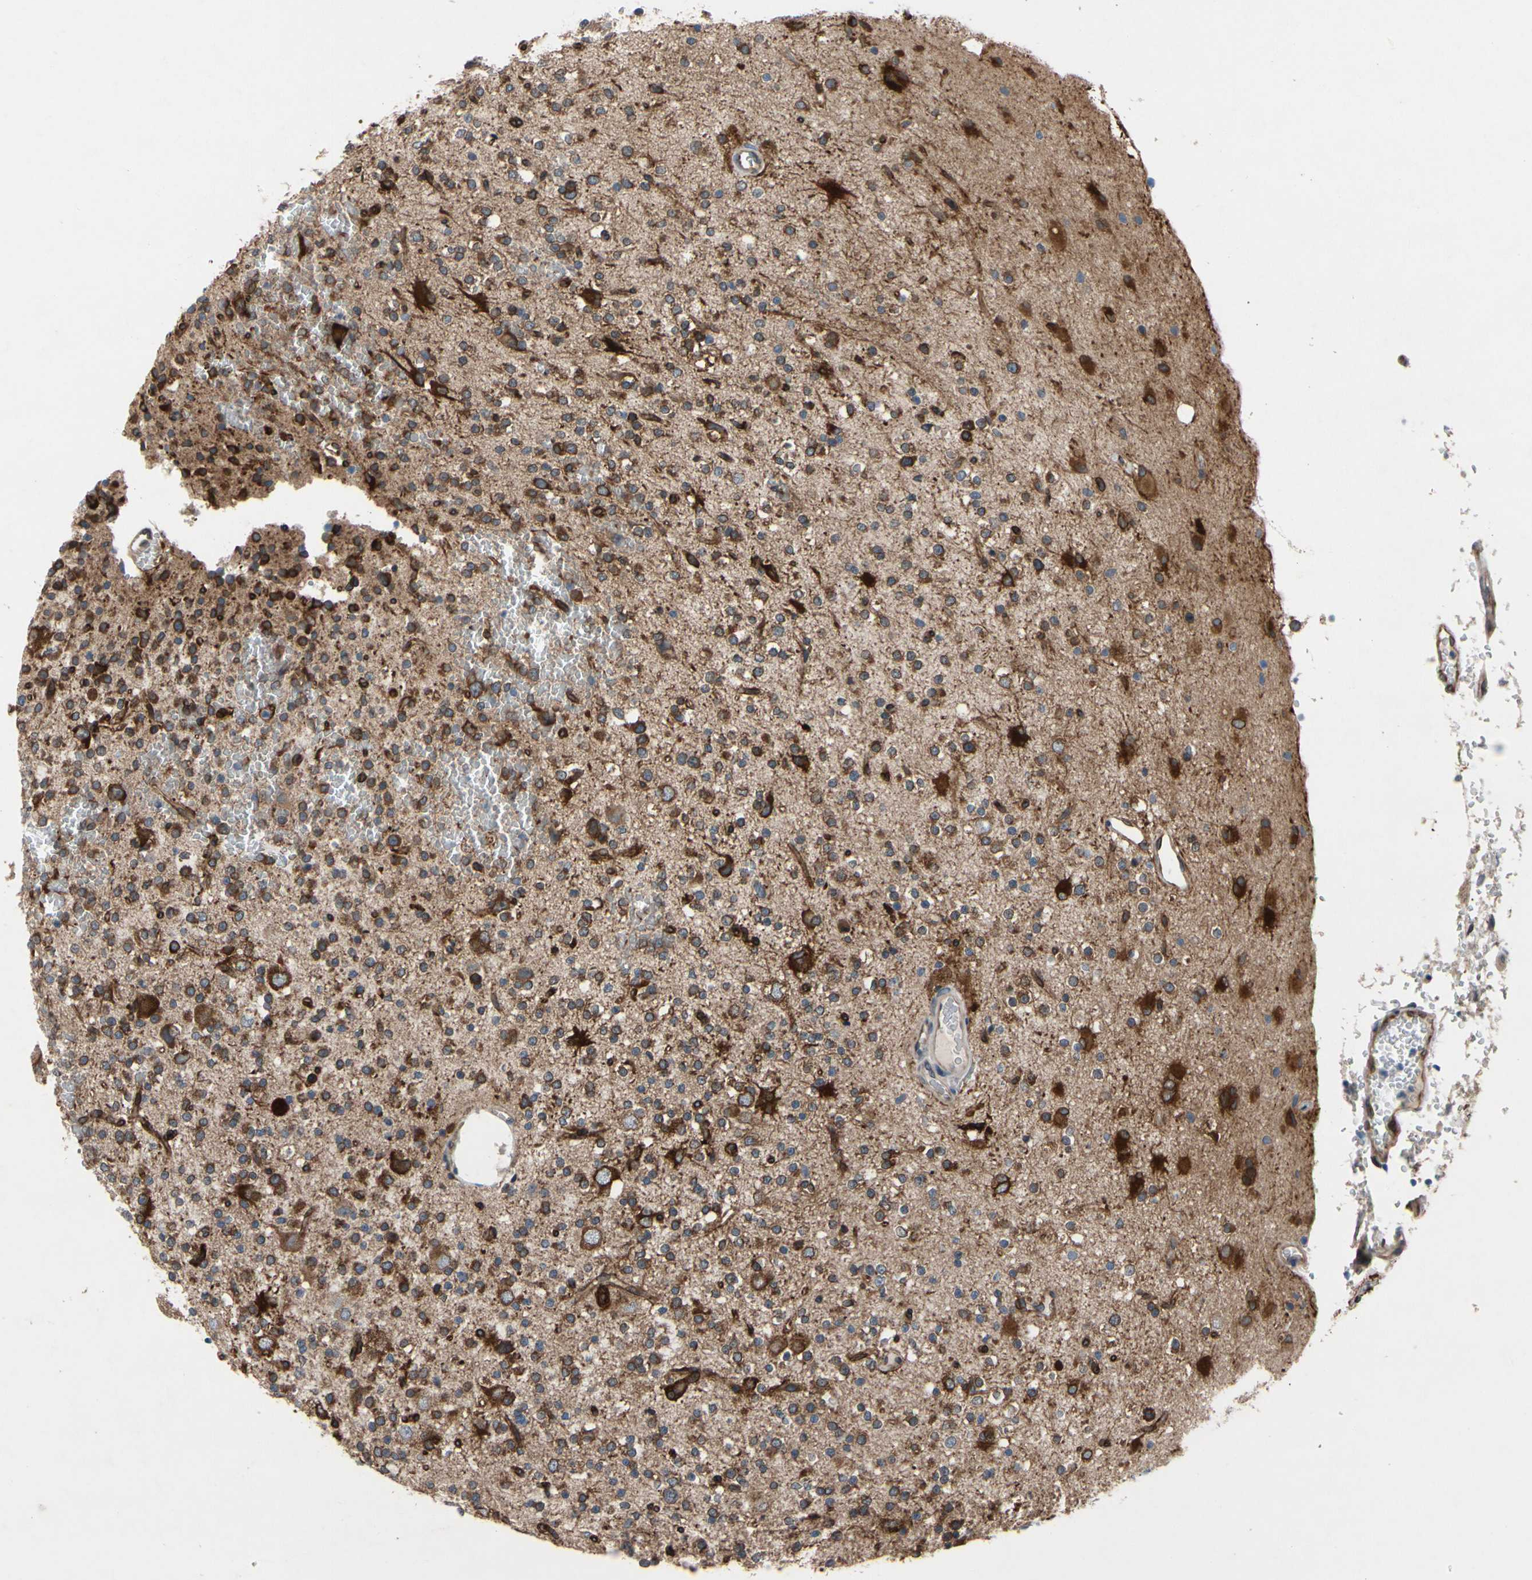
{"staining": {"intensity": "strong", "quantity": ">75%", "location": "cytoplasmic/membranous"}, "tissue": "glioma", "cell_type": "Tumor cells", "image_type": "cancer", "snomed": [{"axis": "morphology", "description": "Glioma, malignant, High grade"}, {"axis": "topography", "description": "Brain"}], "caption": "Immunohistochemistry (IHC) of malignant glioma (high-grade) exhibits high levels of strong cytoplasmic/membranous expression in about >75% of tumor cells.", "gene": "PRXL2A", "patient": {"sex": "male", "age": 47}}